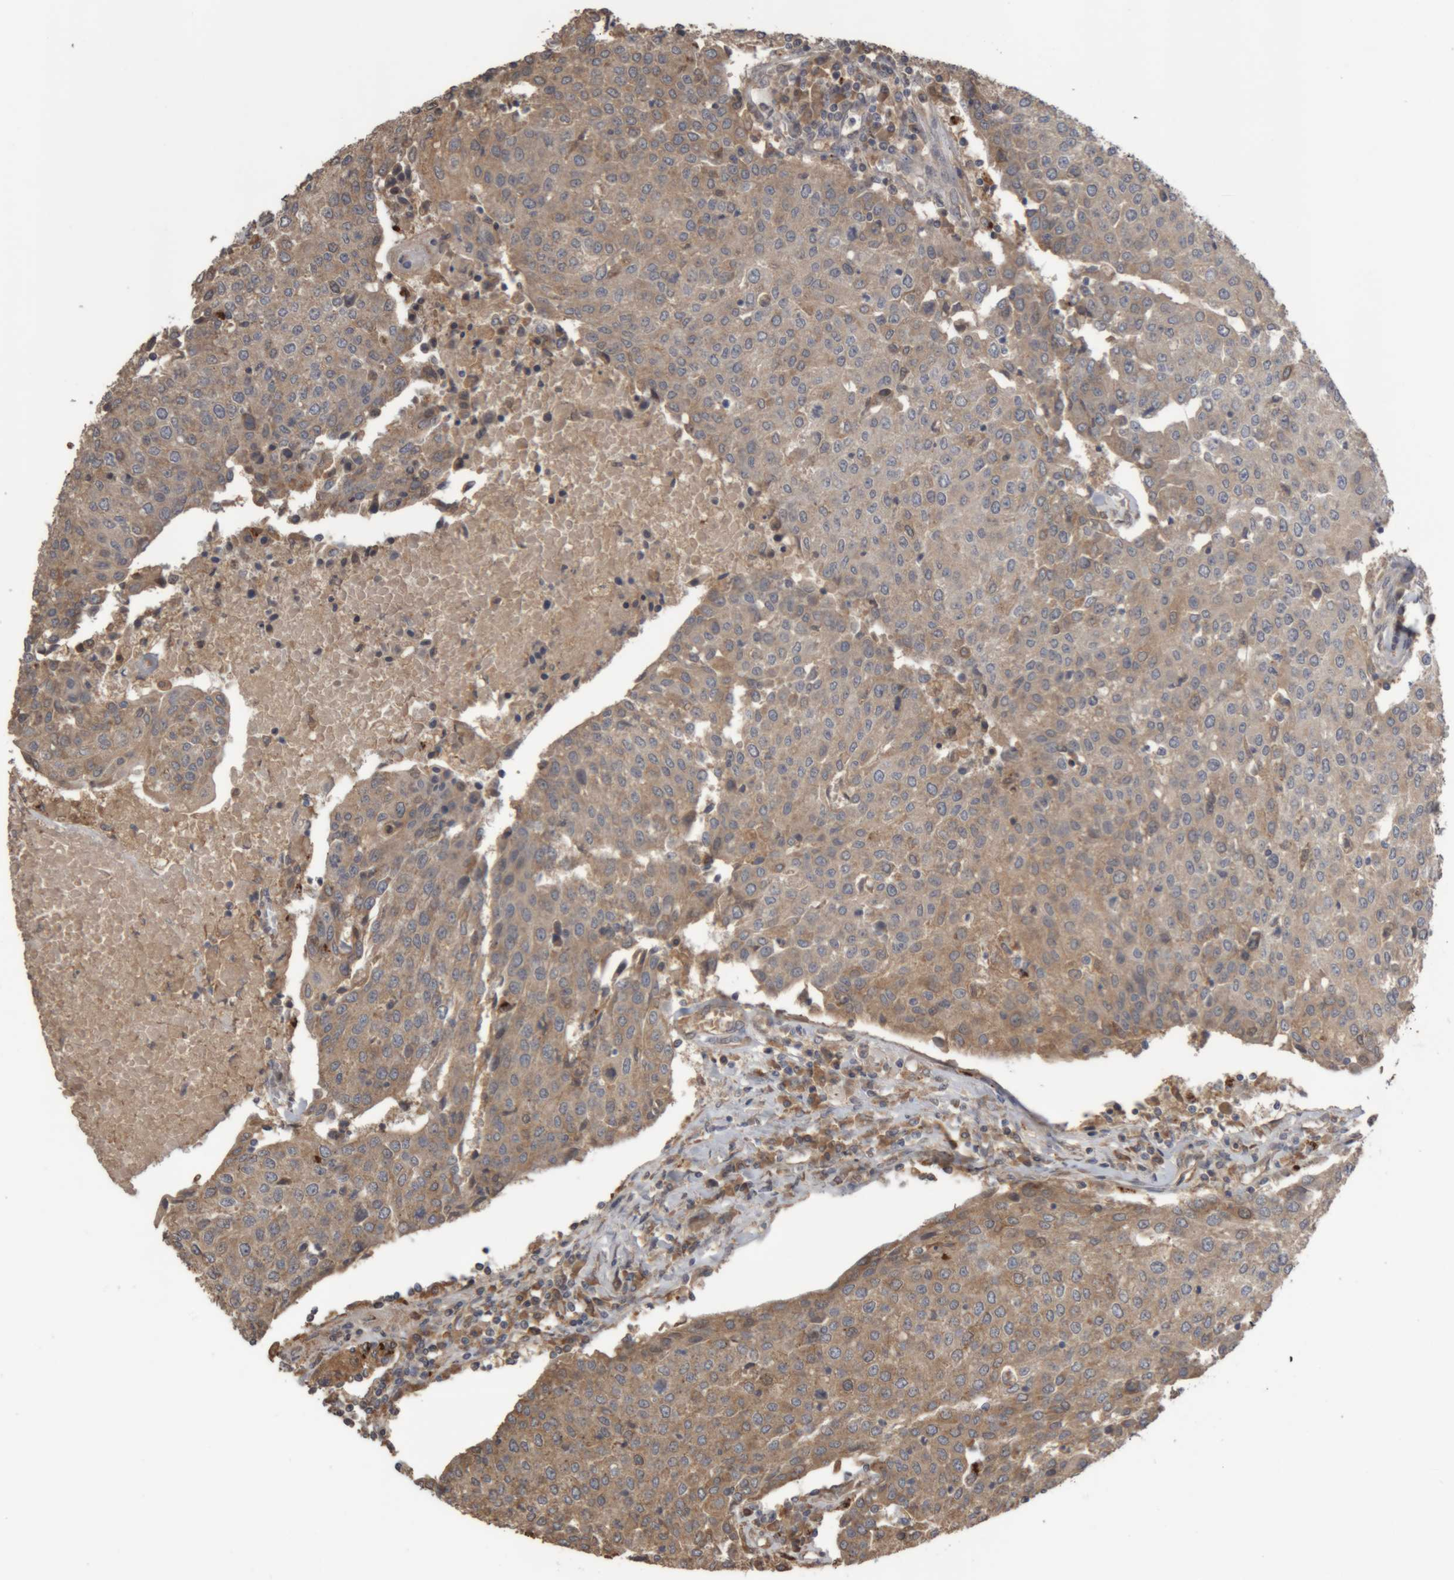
{"staining": {"intensity": "weak", "quantity": ">75%", "location": "cytoplasmic/membranous"}, "tissue": "urothelial cancer", "cell_type": "Tumor cells", "image_type": "cancer", "snomed": [{"axis": "morphology", "description": "Urothelial carcinoma, High grade"}, {"axis": "topography", "description": "Urinary bladder"}], "caption": "This photomicrograph exhibits immunohistochemistry (IHC) staining of human urothelial cancer, with low weak cytoplasmic/membranous staining in approximately >75% of tumor cells.", "gene": "TMED7", "patient": {"sex": "female", "age": 85}}